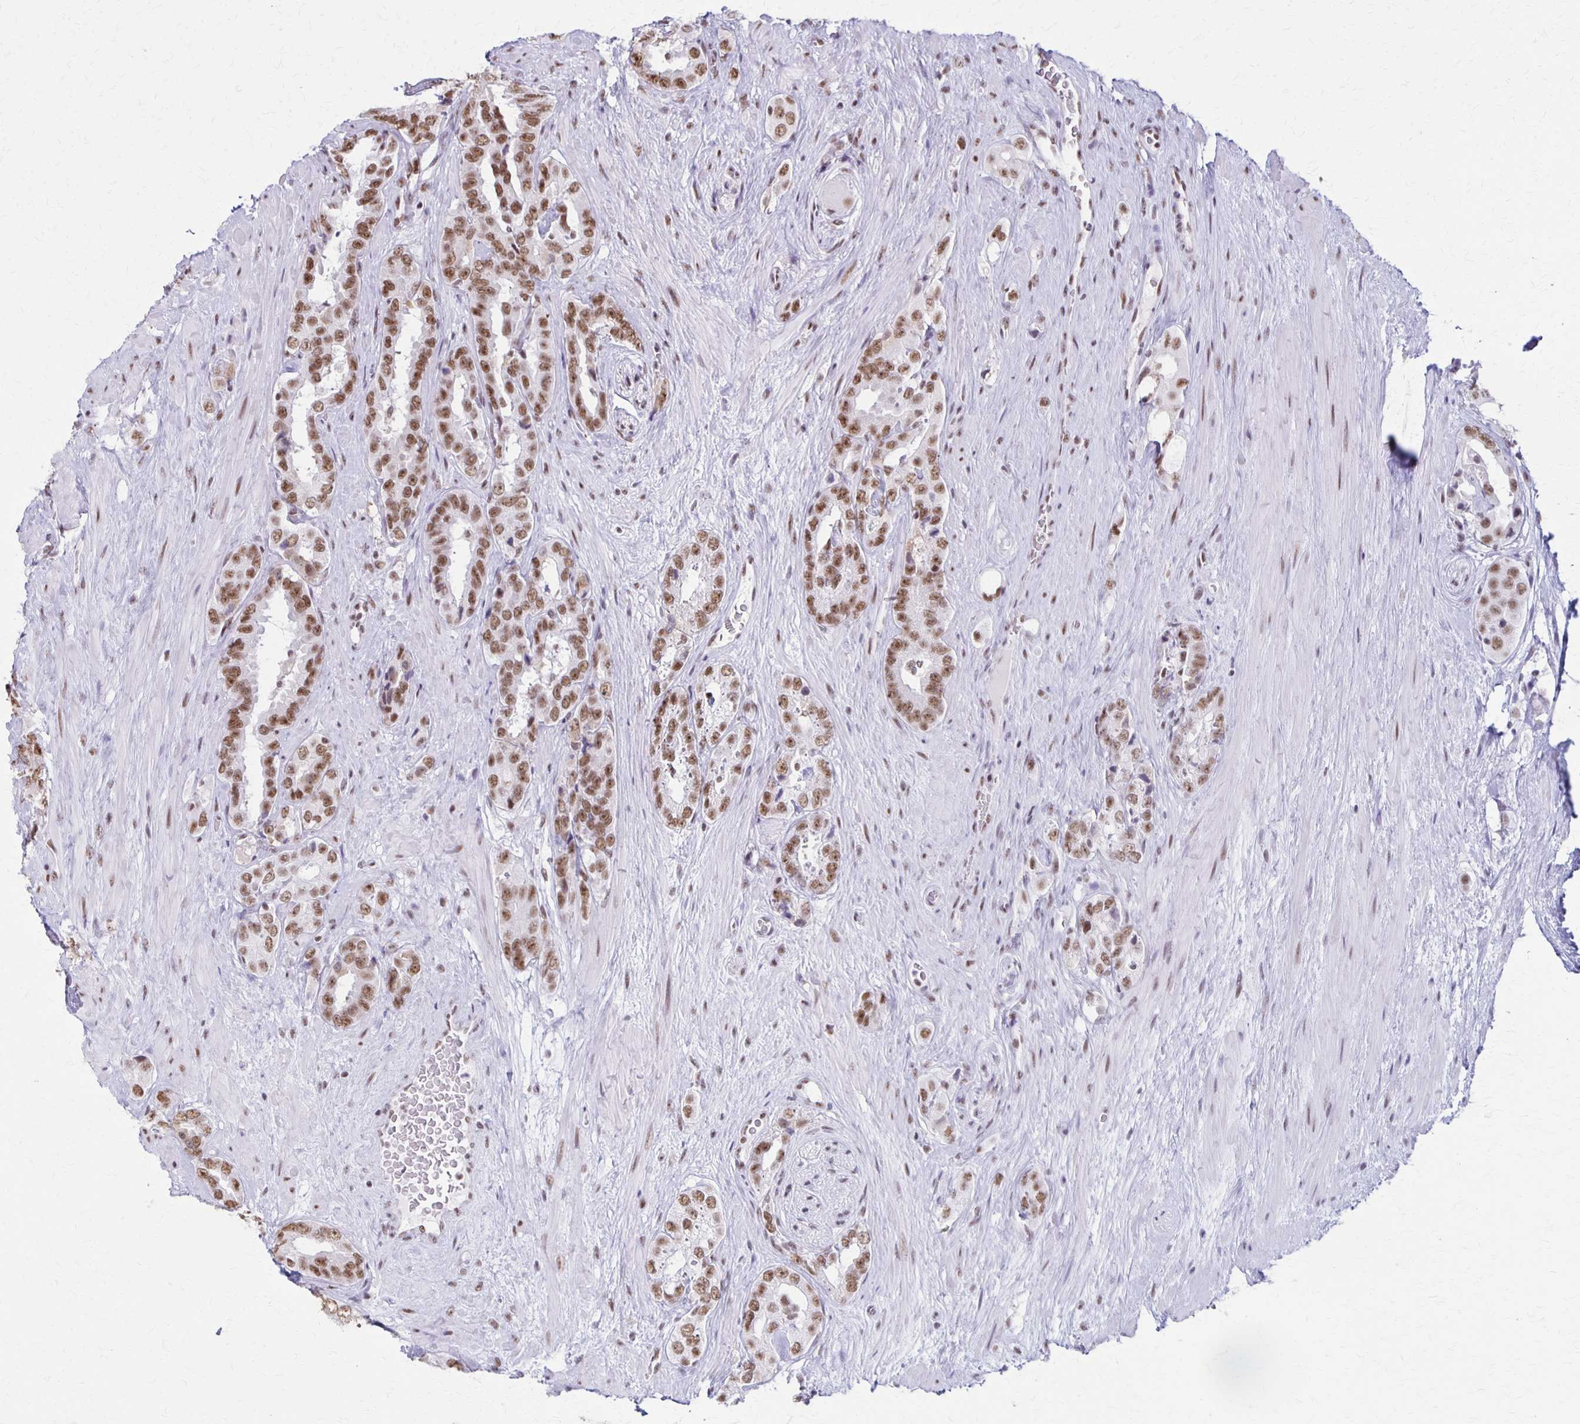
{"staining": {"intensity": "moderate", "quantity": "25%-75%", "location": "nuclear"}, "tissue": "prostate cancer", "cell_type": "Tumor cells", "image_type": "cancer", "snomed": [{"axis": "morphology", "description": "Adenocarcinoma, High grade"}, {"axis": "topography", "description": "Prostate"}], "caption": "Prostate adenocarcinoma (high-grade) stained with IHC reveals moderate nuclear positivity in approximately 25%-75% of tumor cells.", "gene": "XRCC6", "patient": {"sex": "male", "age": 71}}